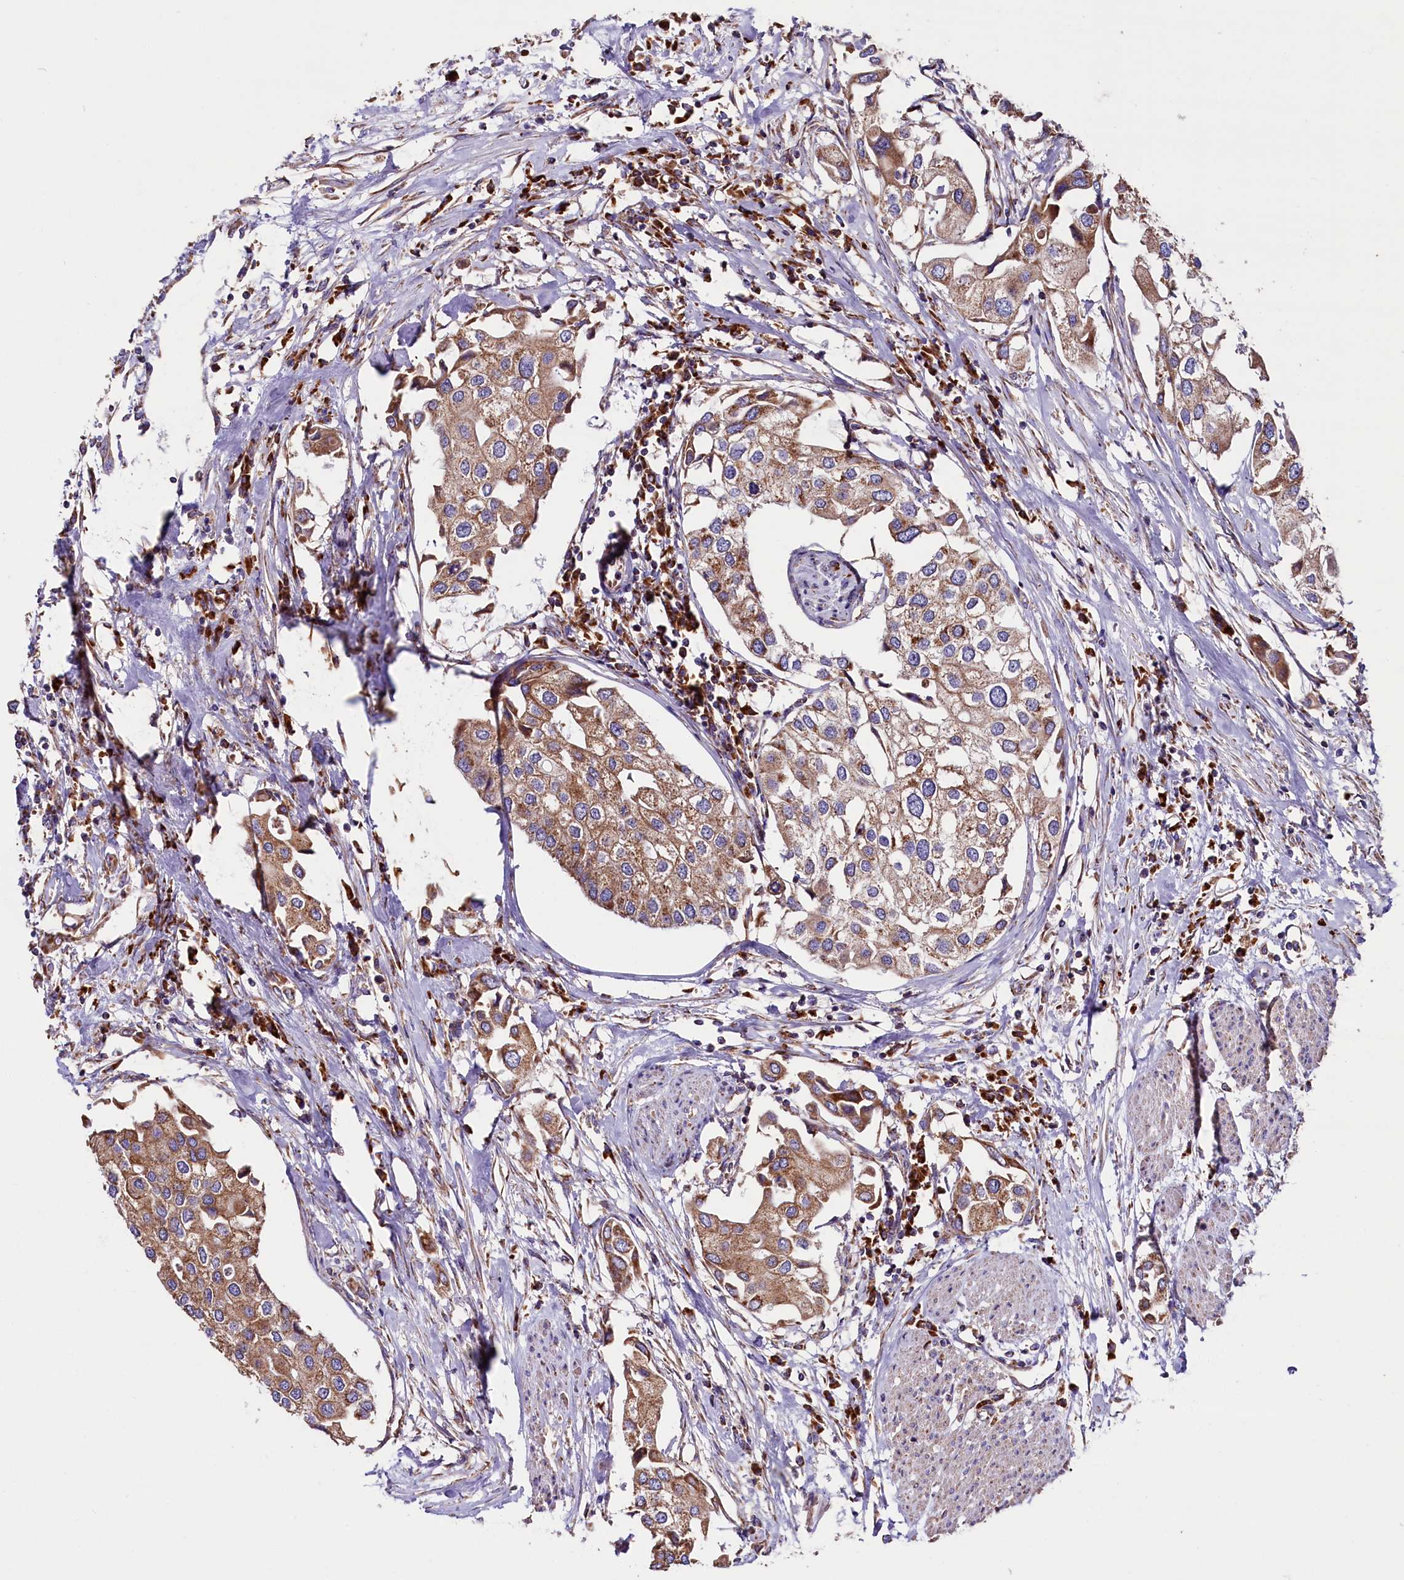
{"staining": {"intensity": "moderate", "quantity": ">75%", "location": "cytoplasmic/membranous"}, "tissue": "urothelial cancer", "cell_type": "Tumor cells", "image_type": "cancer", "snomed": [{"axis": "morphology", "description": "Urothelial carcinoma, High grade"}, {"axis": "topography", "description": "Urinary bladder"}], "caption": "The image demonstrates staining of urothelial cancer, revealing moderate cytoplasmic/membranous protein expression (brown color) within tumor cells.", "gene": "ZSWIM1", "patient": {"sex": "male", "age": 64}}